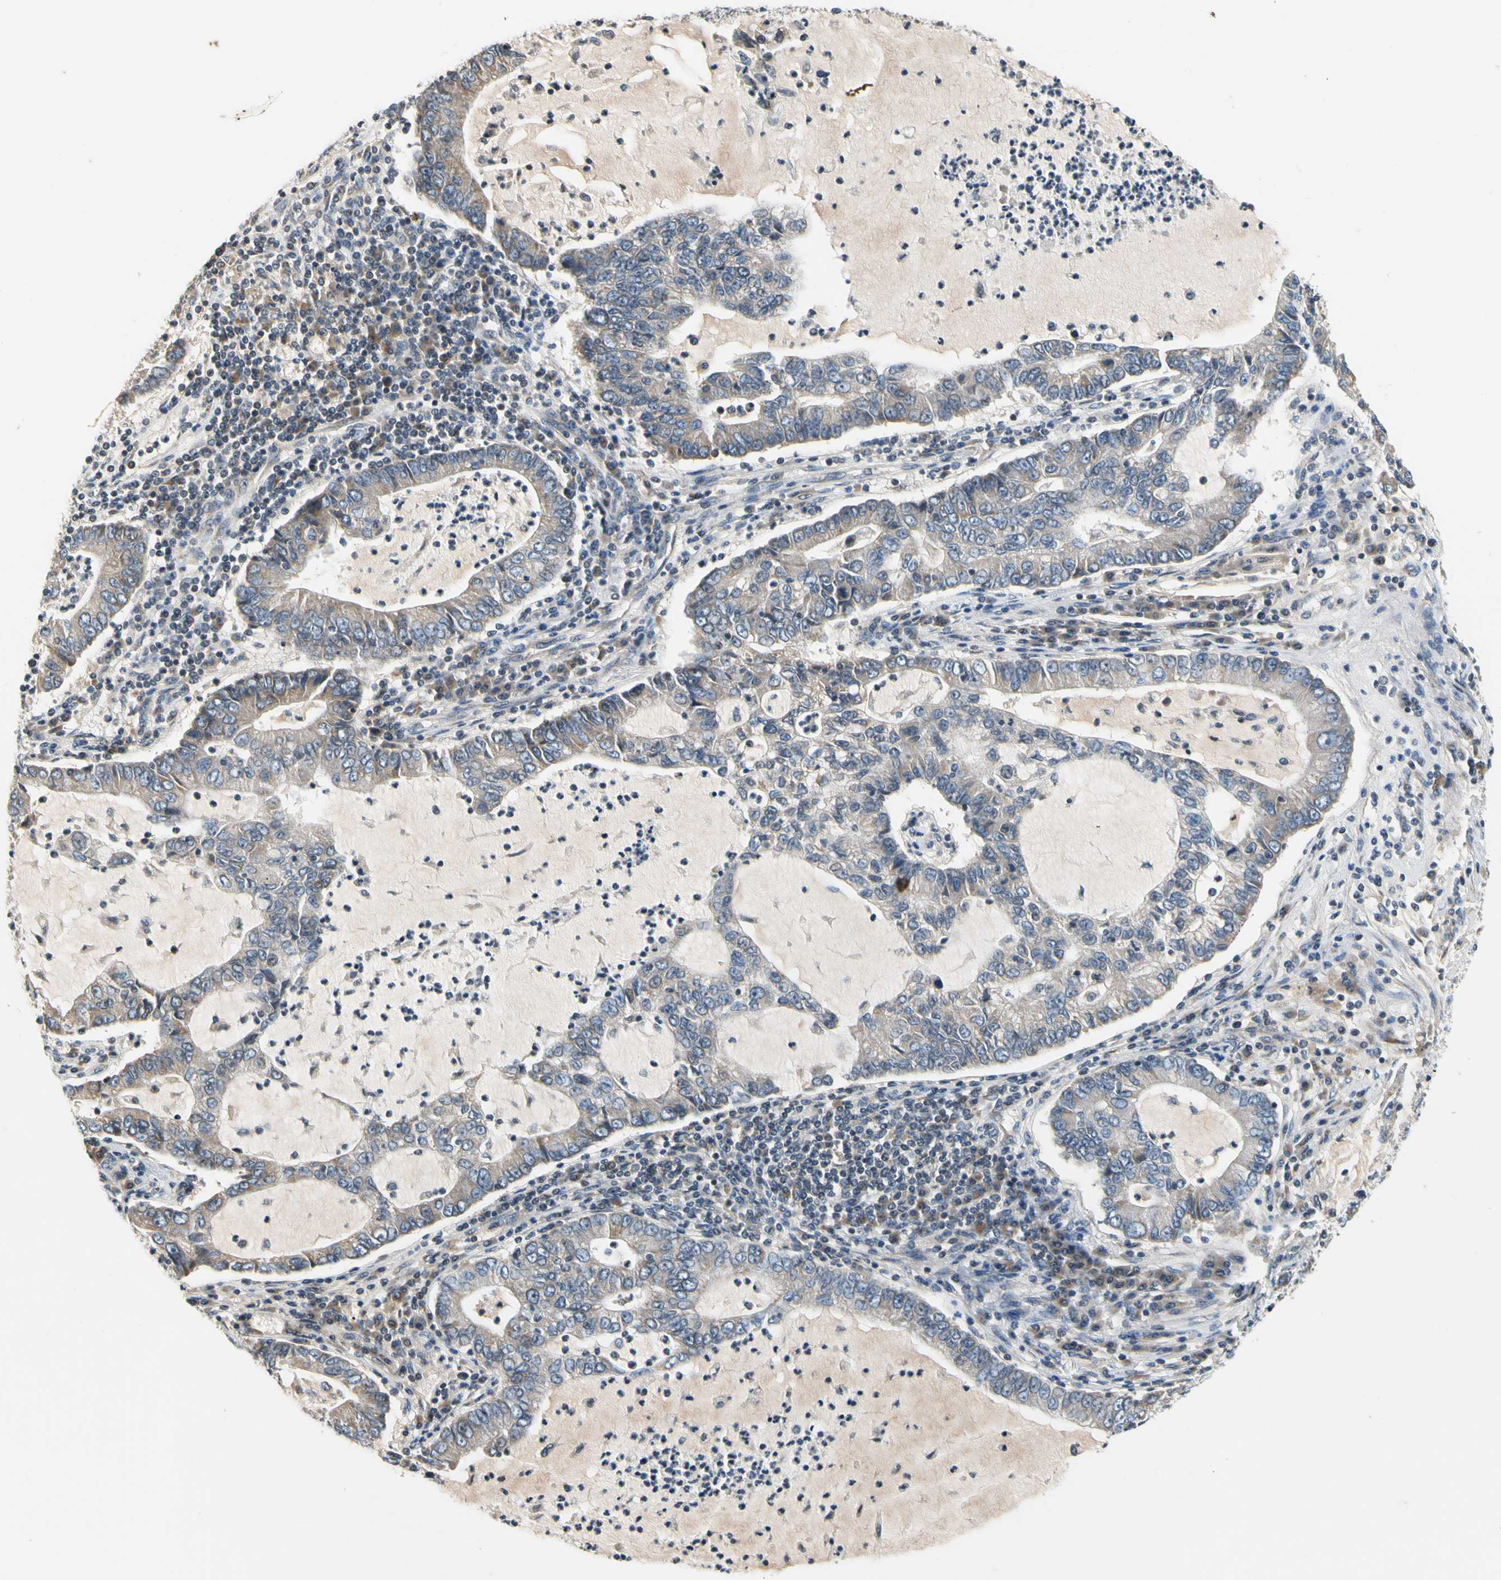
{"staining": {"intensity": "negative", "quantity": "none", "location": "none"}, "tissue": "lung cancer", "cell_type": "Tumor cells", "image_type": "cancer", "snomed": [{"axis": "morphology", "description": "Adenocarcinoma, NOS"}, {"axis": "topography", "description": "Lung"}], "caption": "There is no significant staining in tumor cells of lung adenocarcinoma.", "gene": "SOX30", "patient": {"sex": "female", "age": 51}}